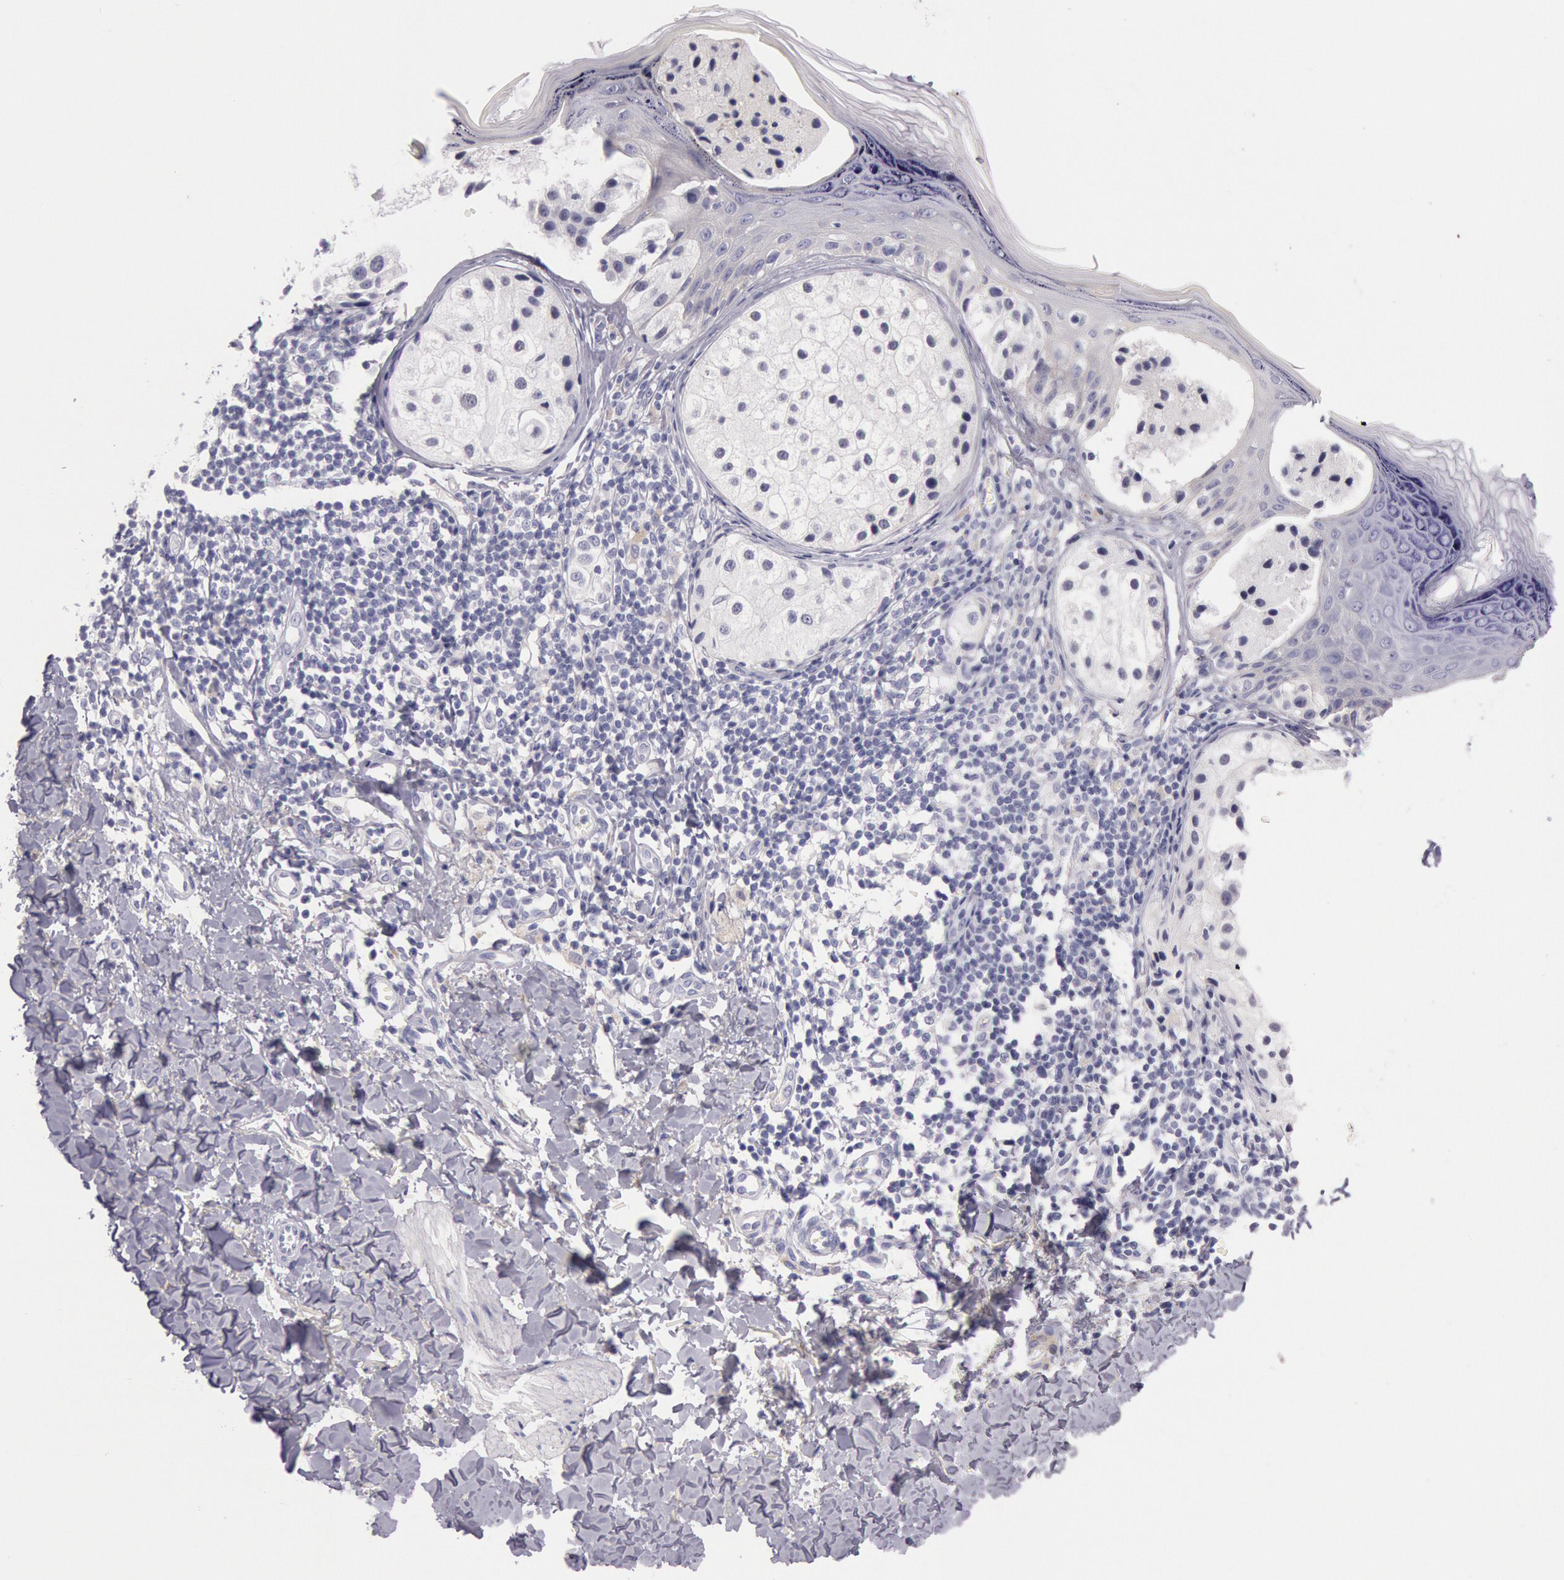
{"staining": {"intensity": "negative", "quantity": "none", "location": "none"}, "tissue": "melanoma", "cell_type": "Tumor cells", "image_type": "cancer", "snomed": [{"axis": "morphology", "description": "Malignant melanoma, NOS"}, {"axis": "topography", "description": "Skin"}], "caption": "The image reveals no significant staining in tumor cells of melanoma.", "gene": "EGFR", "patient": {"sex": "male", "age": 23}}